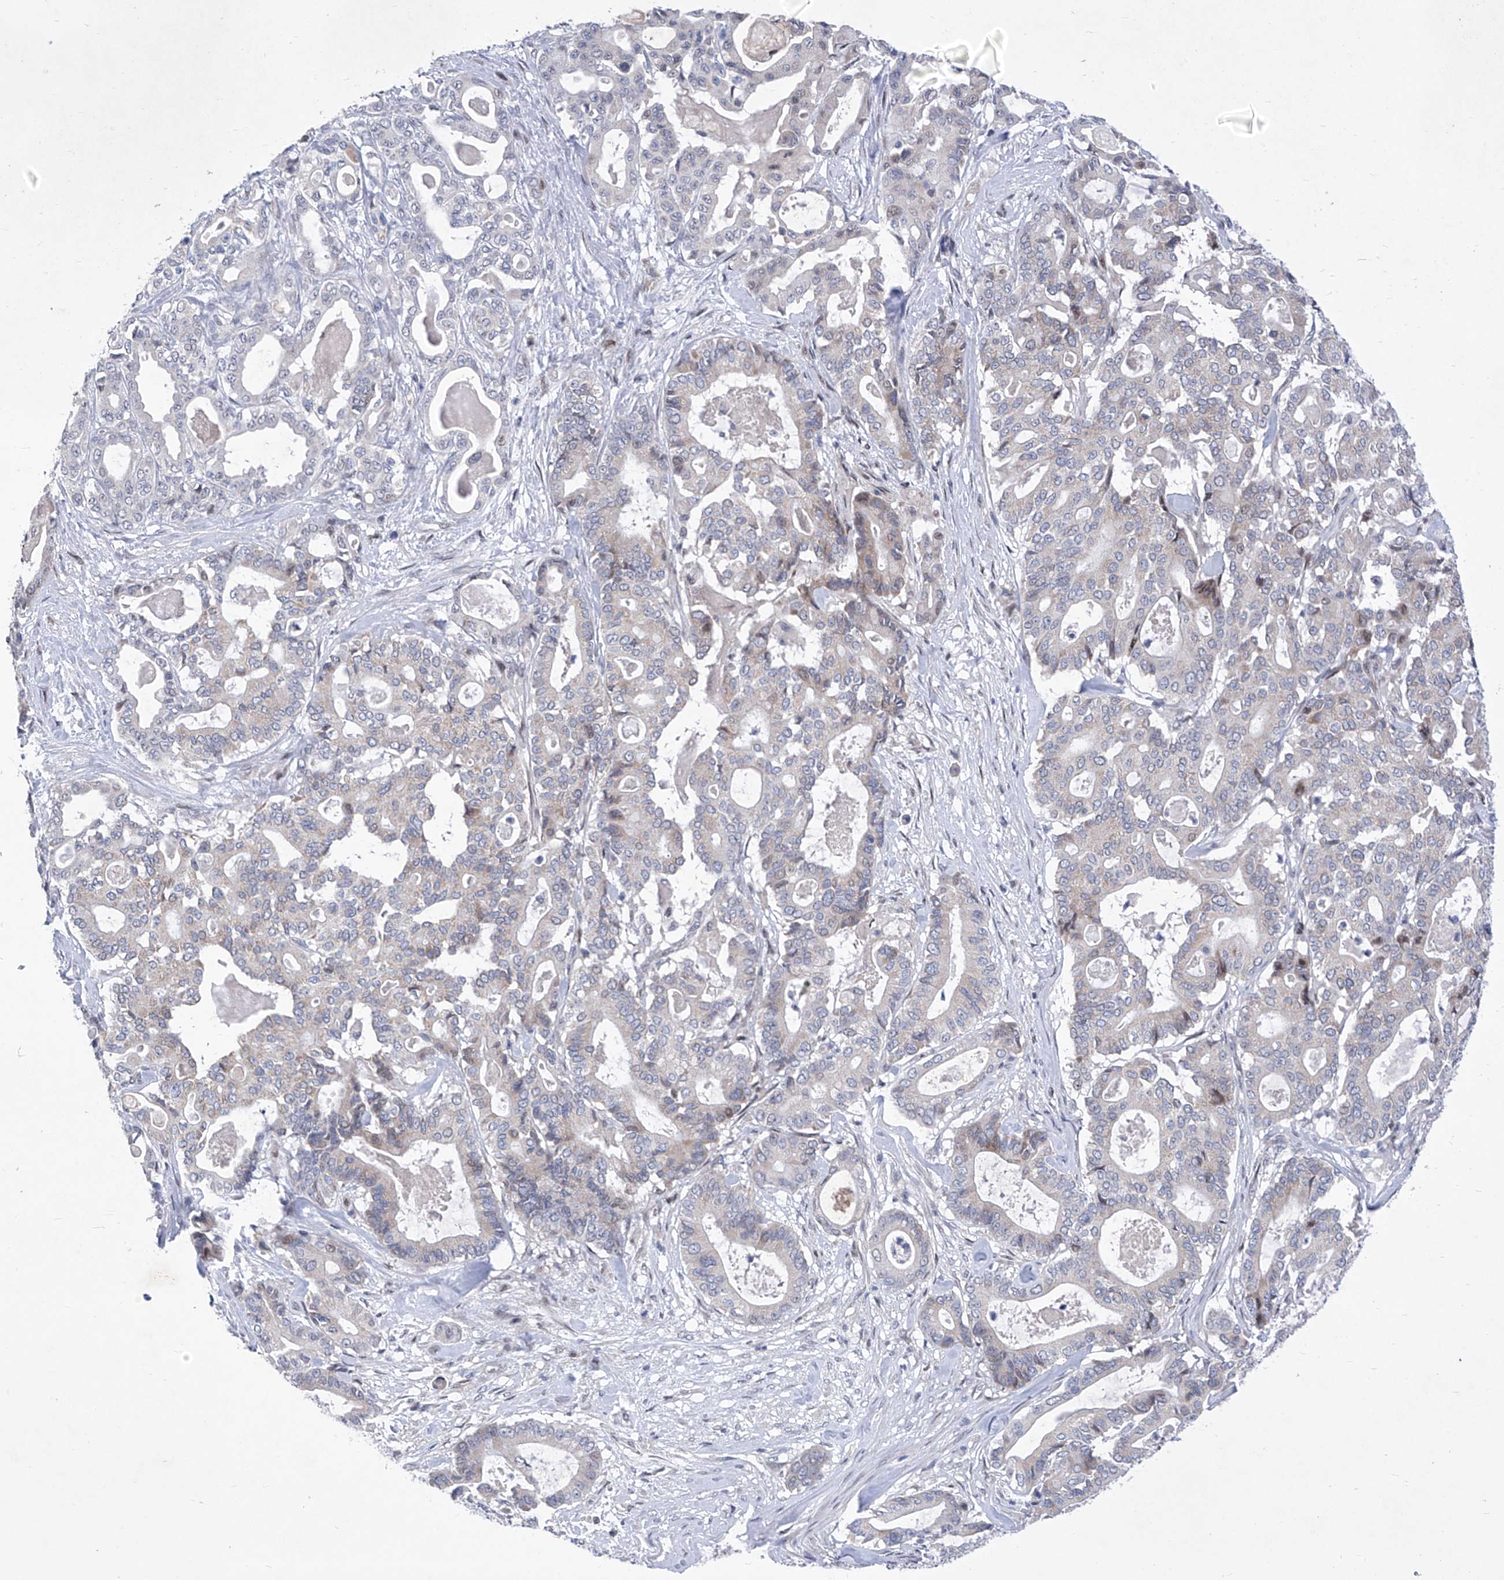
{"staining": {"intensity": "negative", "quantity": "none", "location": "none"}, "tissue": "pancreatic cancer", "cell_type": "Tumor cells", "image_type": "cancer", "snomed": [{"axis": "morphology", "description": "Adenocarcinoma, NOS"}, {"axis": "topography", "description": "Pancreas"}], "caption": "Immunohistochemistry (IHC) histopathology image of human pancreatic cancer (adenocarcinoma) stained for a protein (brown), which displays no positivity in tumor cells.", "gene": "NUFIP1", "patient": {"sex": "male", "age": 63}}